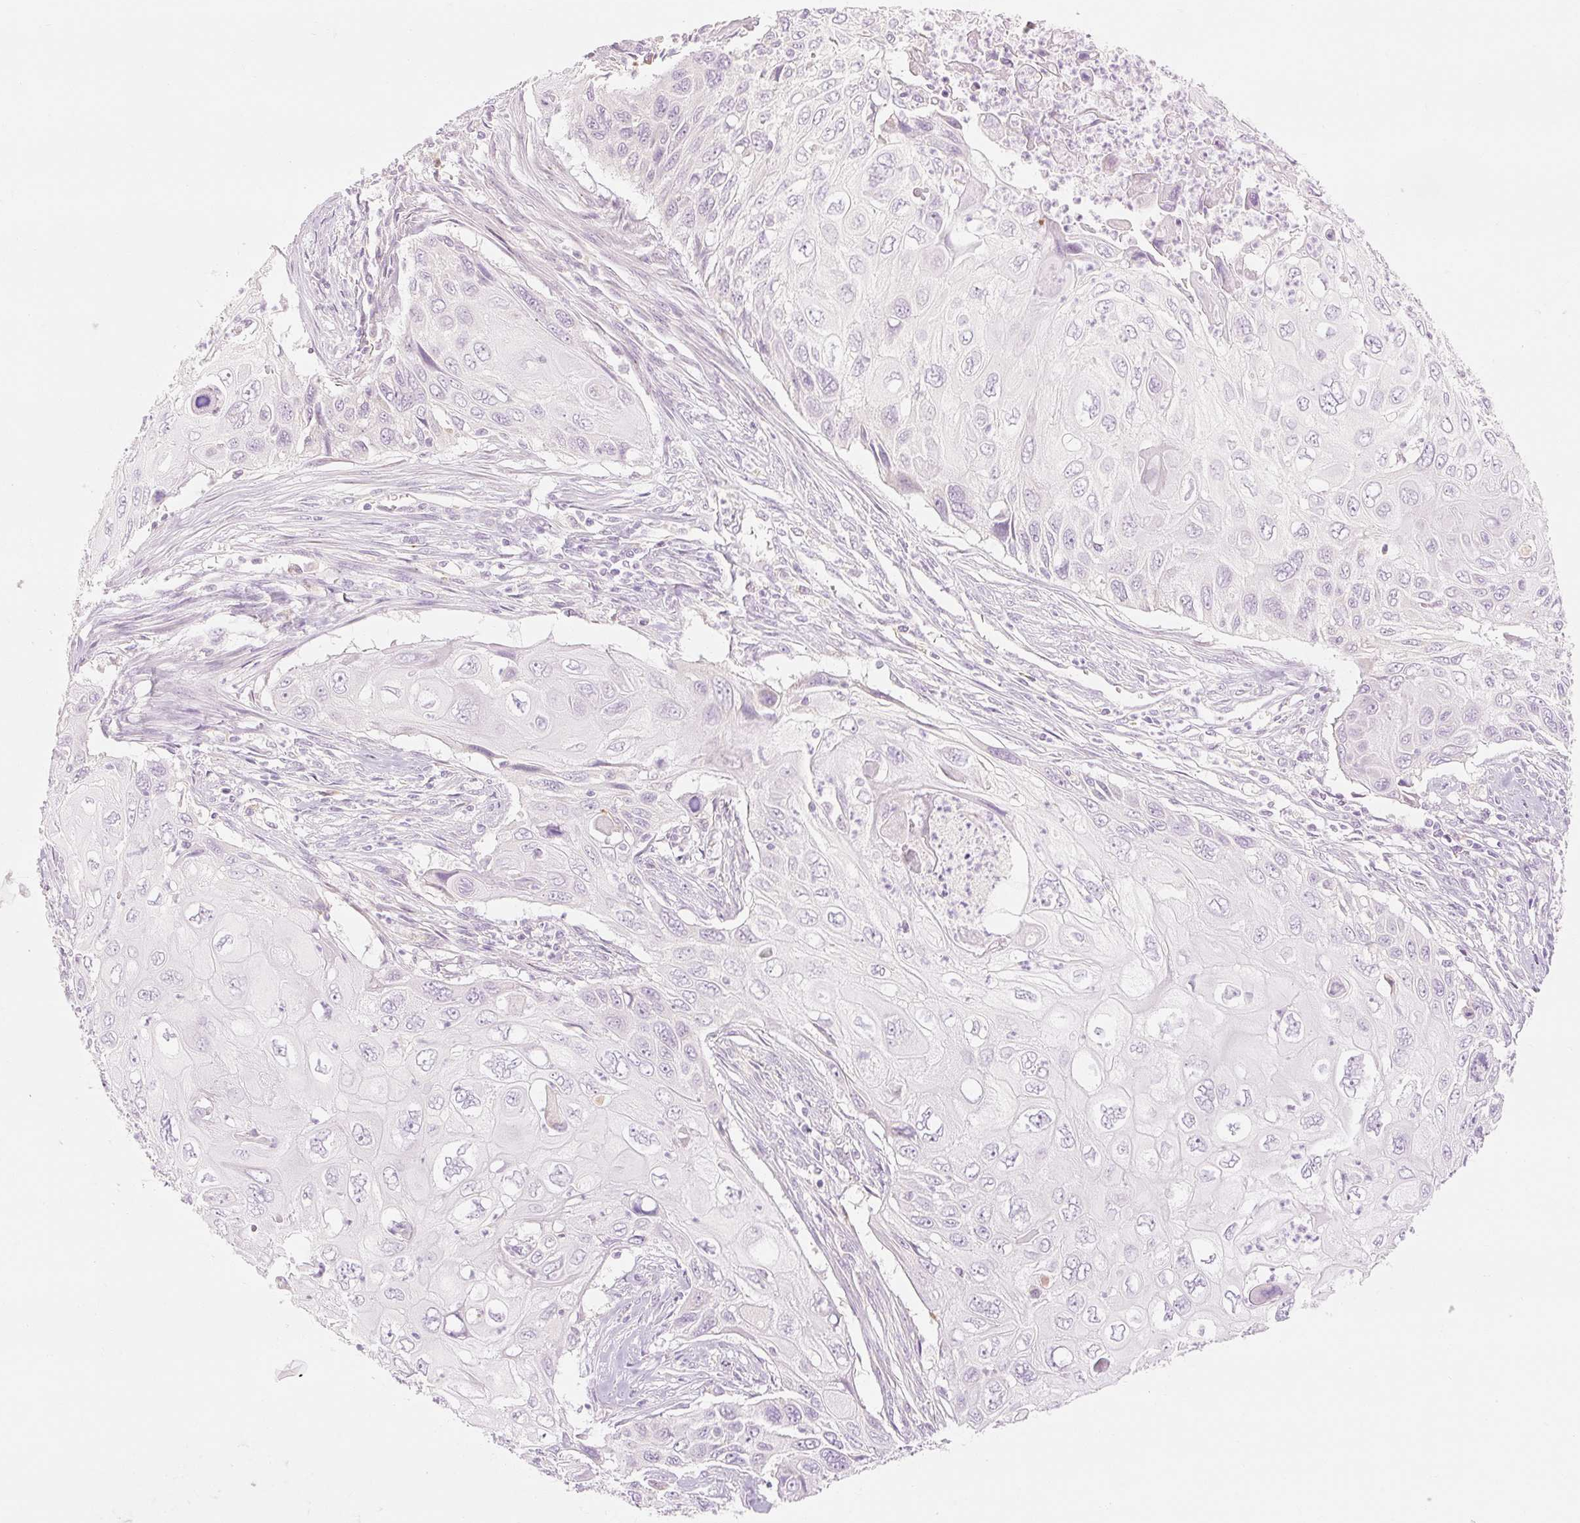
{"staining": {"intensity": "negative", "quantity": "none", "location": "none"}, "tissue": "cervical cancer", "cell_type": "Tumor cells", "image_type": "cancer", "snomed": [{"axis": "morphology", "description": "Squamous cell carcinoma, NOS"}, {"axis": "topography", "description": "Cervix"}], "caption": "IHC micrograph of neoplastic tissue: cervical cancer stained with DAB shows no significant protein expression in tumor cells.", "gene": "MYO1D", "patient": {"sex": "female", "age": 70}}